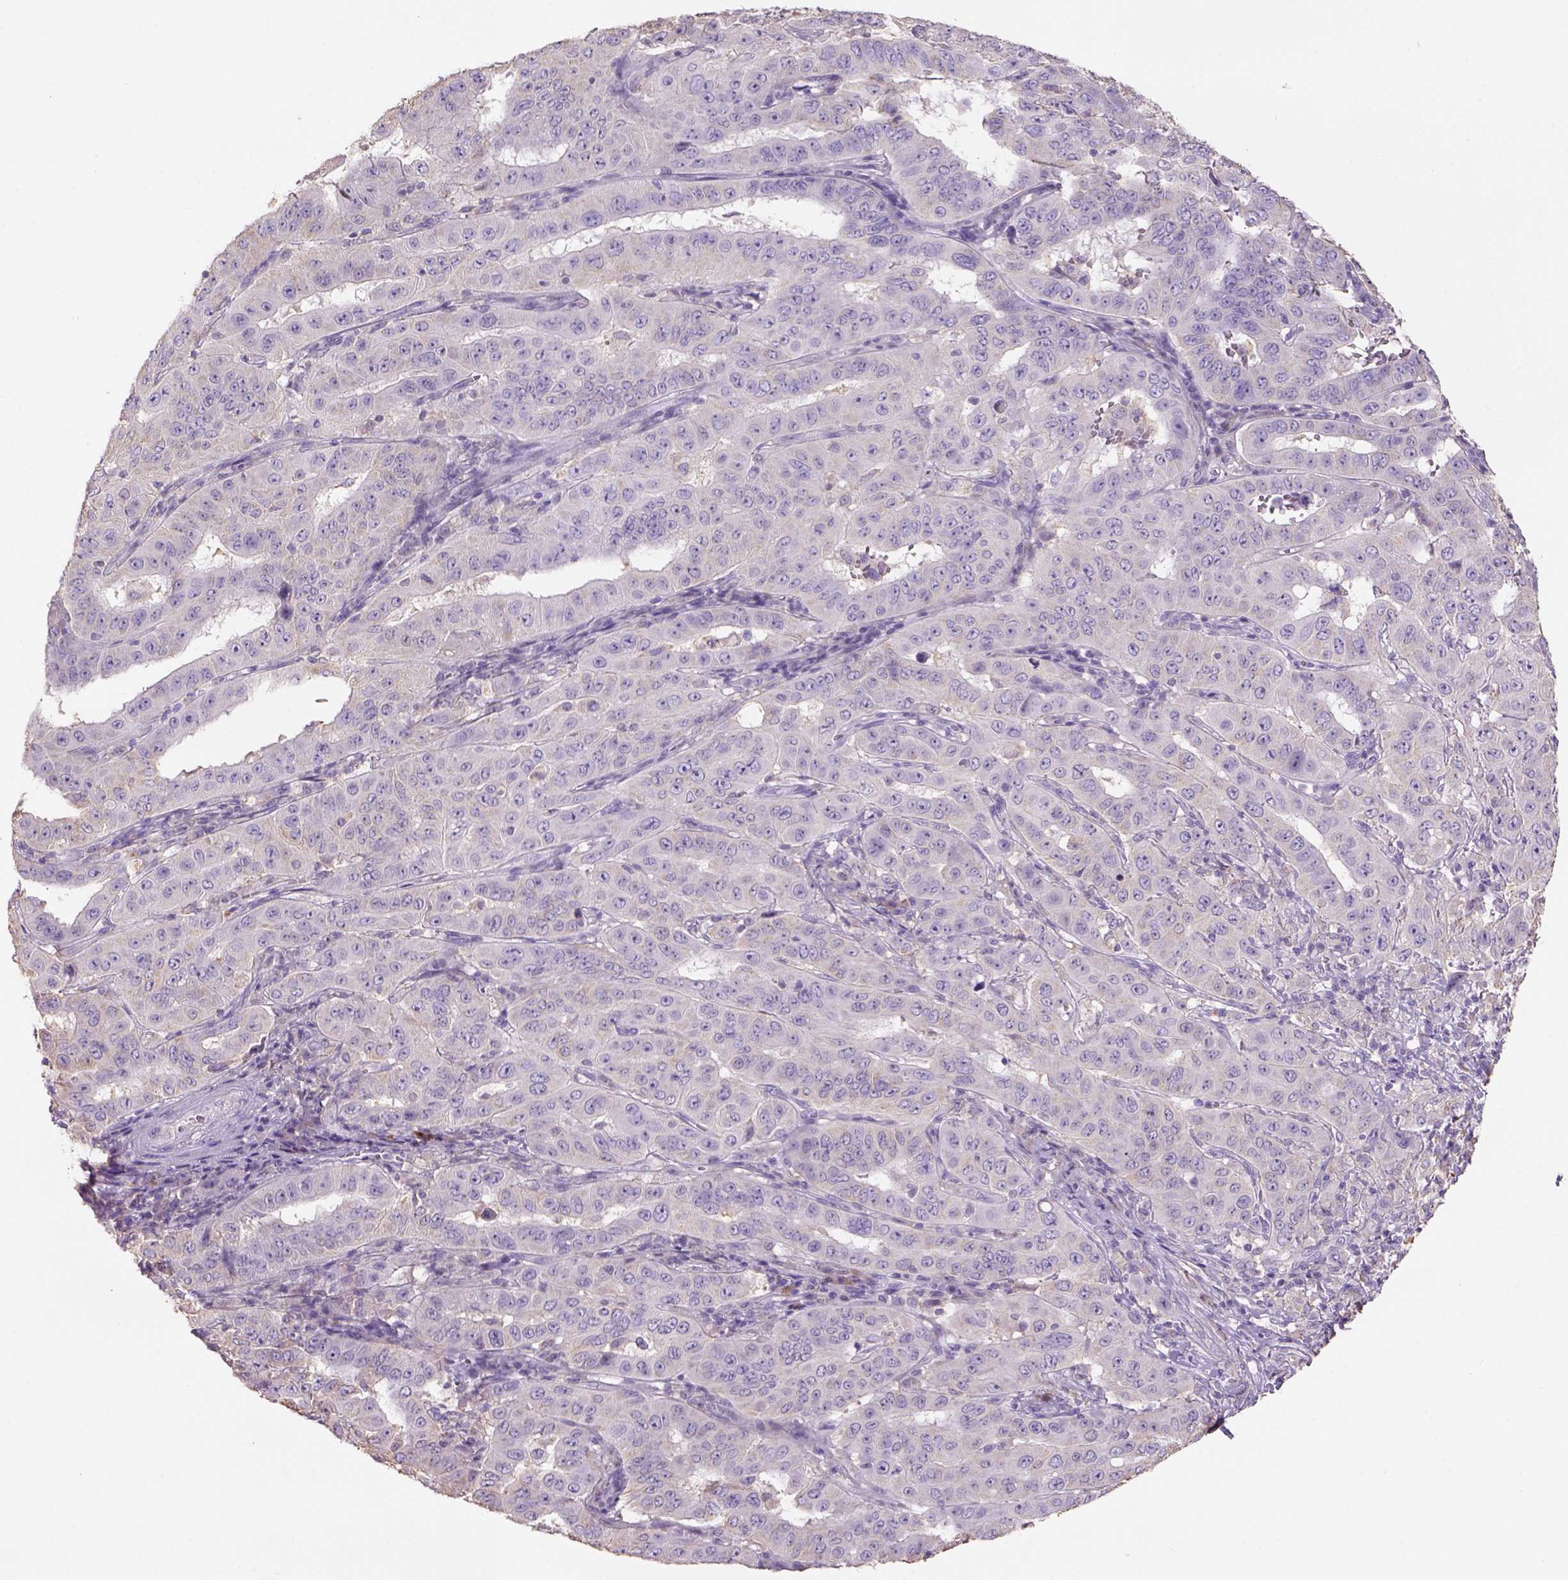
{"staining": {"intensity": "negative", "quantity": "none", "location": "none"}, "tissue": "pancreatic cancer", "cell_type": "Tumor cells", "image_type": "cancer", "snomed": [{"axis": "morphology", "description": "Adenocarcinoma, NOS"}, {"axis": "topography", "description": "Pancreas"}], "caption": "Image shows no protein positivity in tumor cells of pancreatic adenocarcinoma tissue.", "gene": "NAALAD2", "patient": {"sex": "male", "age": 63}}